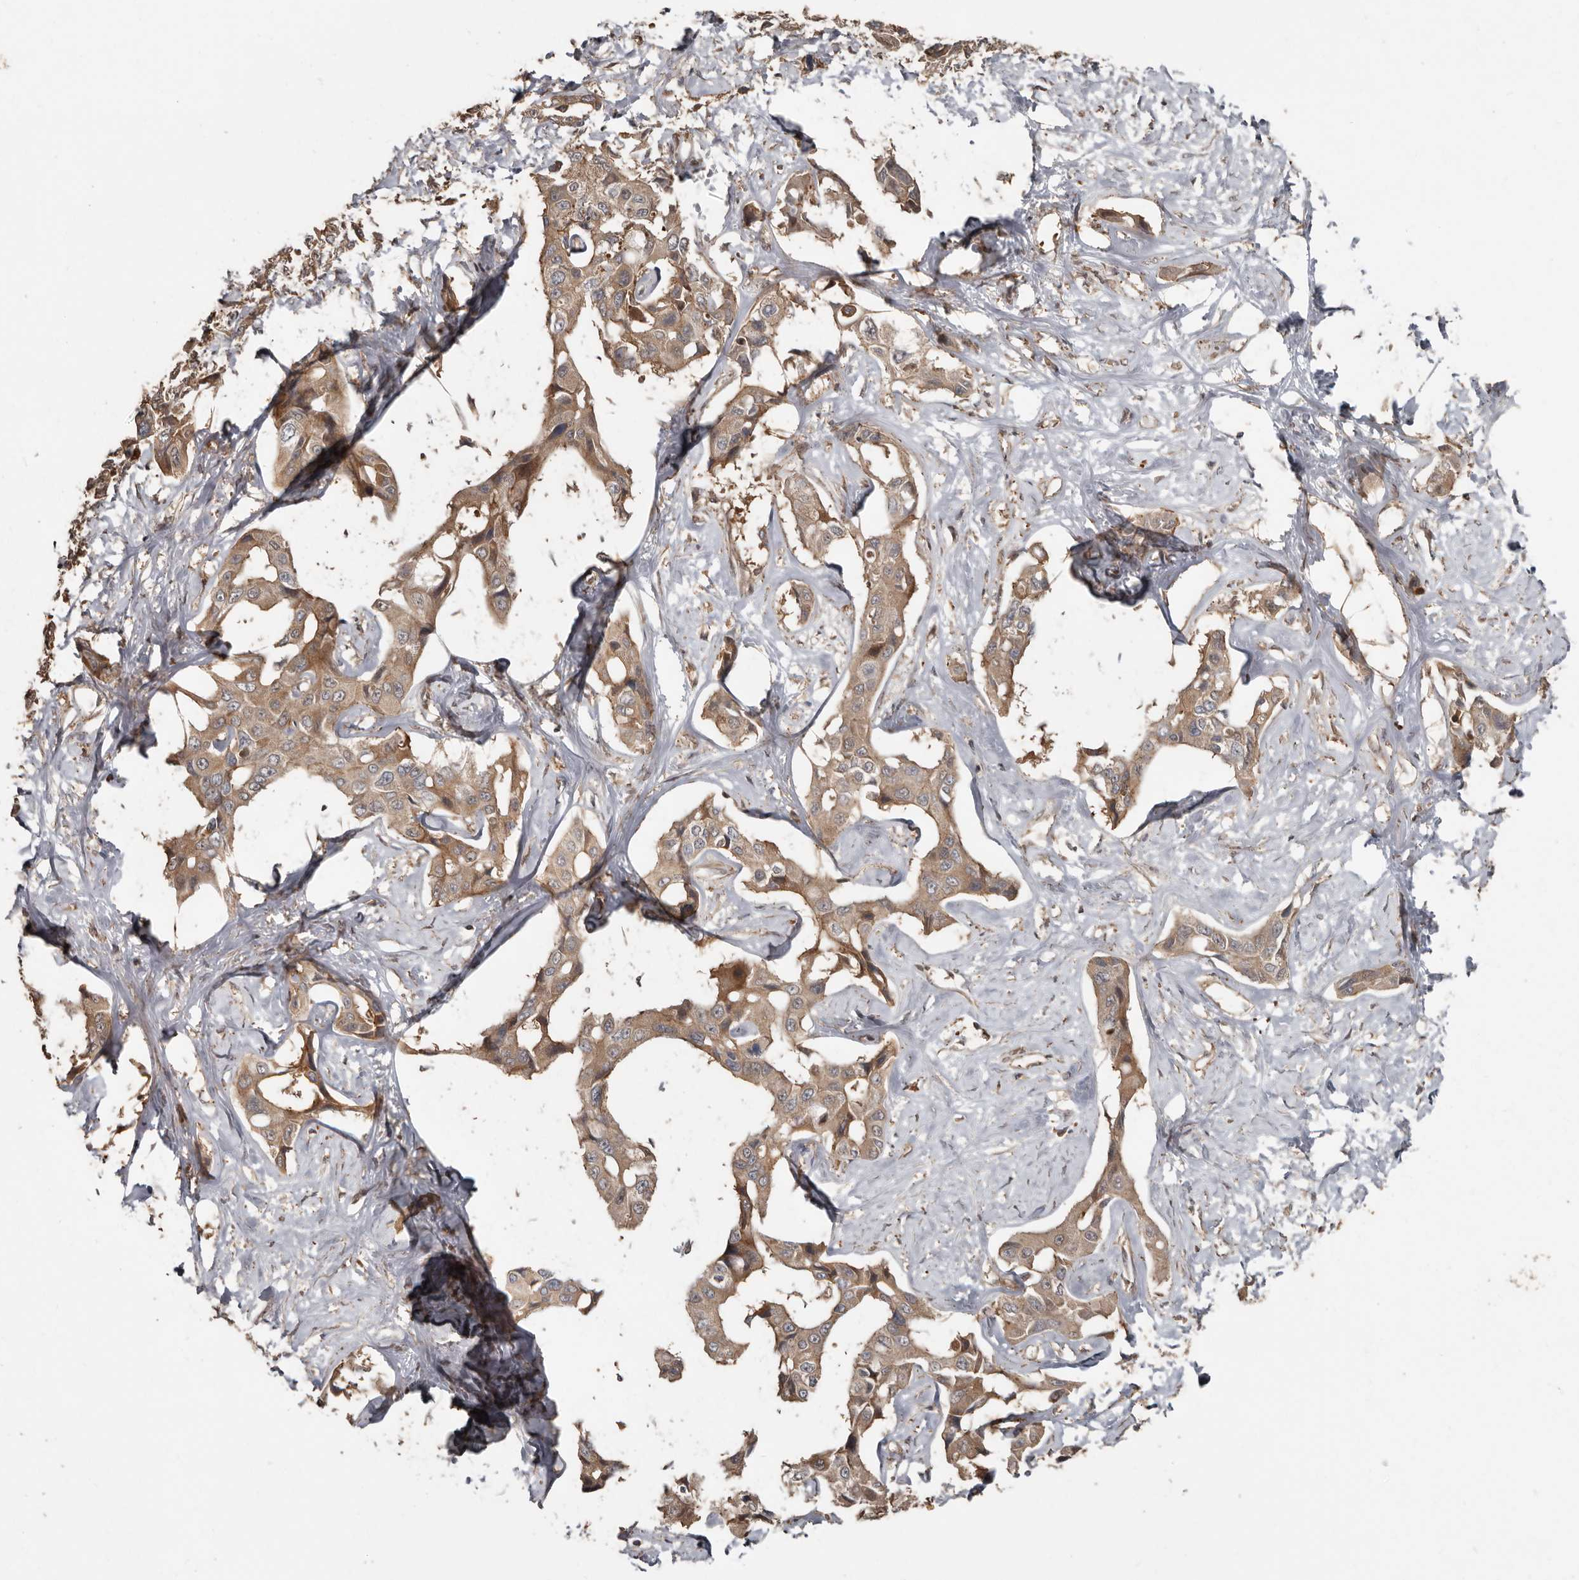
{"staining": {"intensity": "moderate", "quantity": ">75%", "location": "cytoplasmic/membranous"}, "tissue": "liver cancer", "cell_type": "Tumor cells", "image_type": "cancer", "snomed": [{"axis": "morphology", "description": "Cholangiocarcinoma"}, {"axis": "topography", "description": "Liver"}], "caption": "Protein expression analysis of liver cholangiocarcinoma shows moderate cytoplasmic/membranous positivity in approximately >75% of tumor cells.", "gene": "EXOC3L1", "patient": {"sex": "male", "age": 59}}